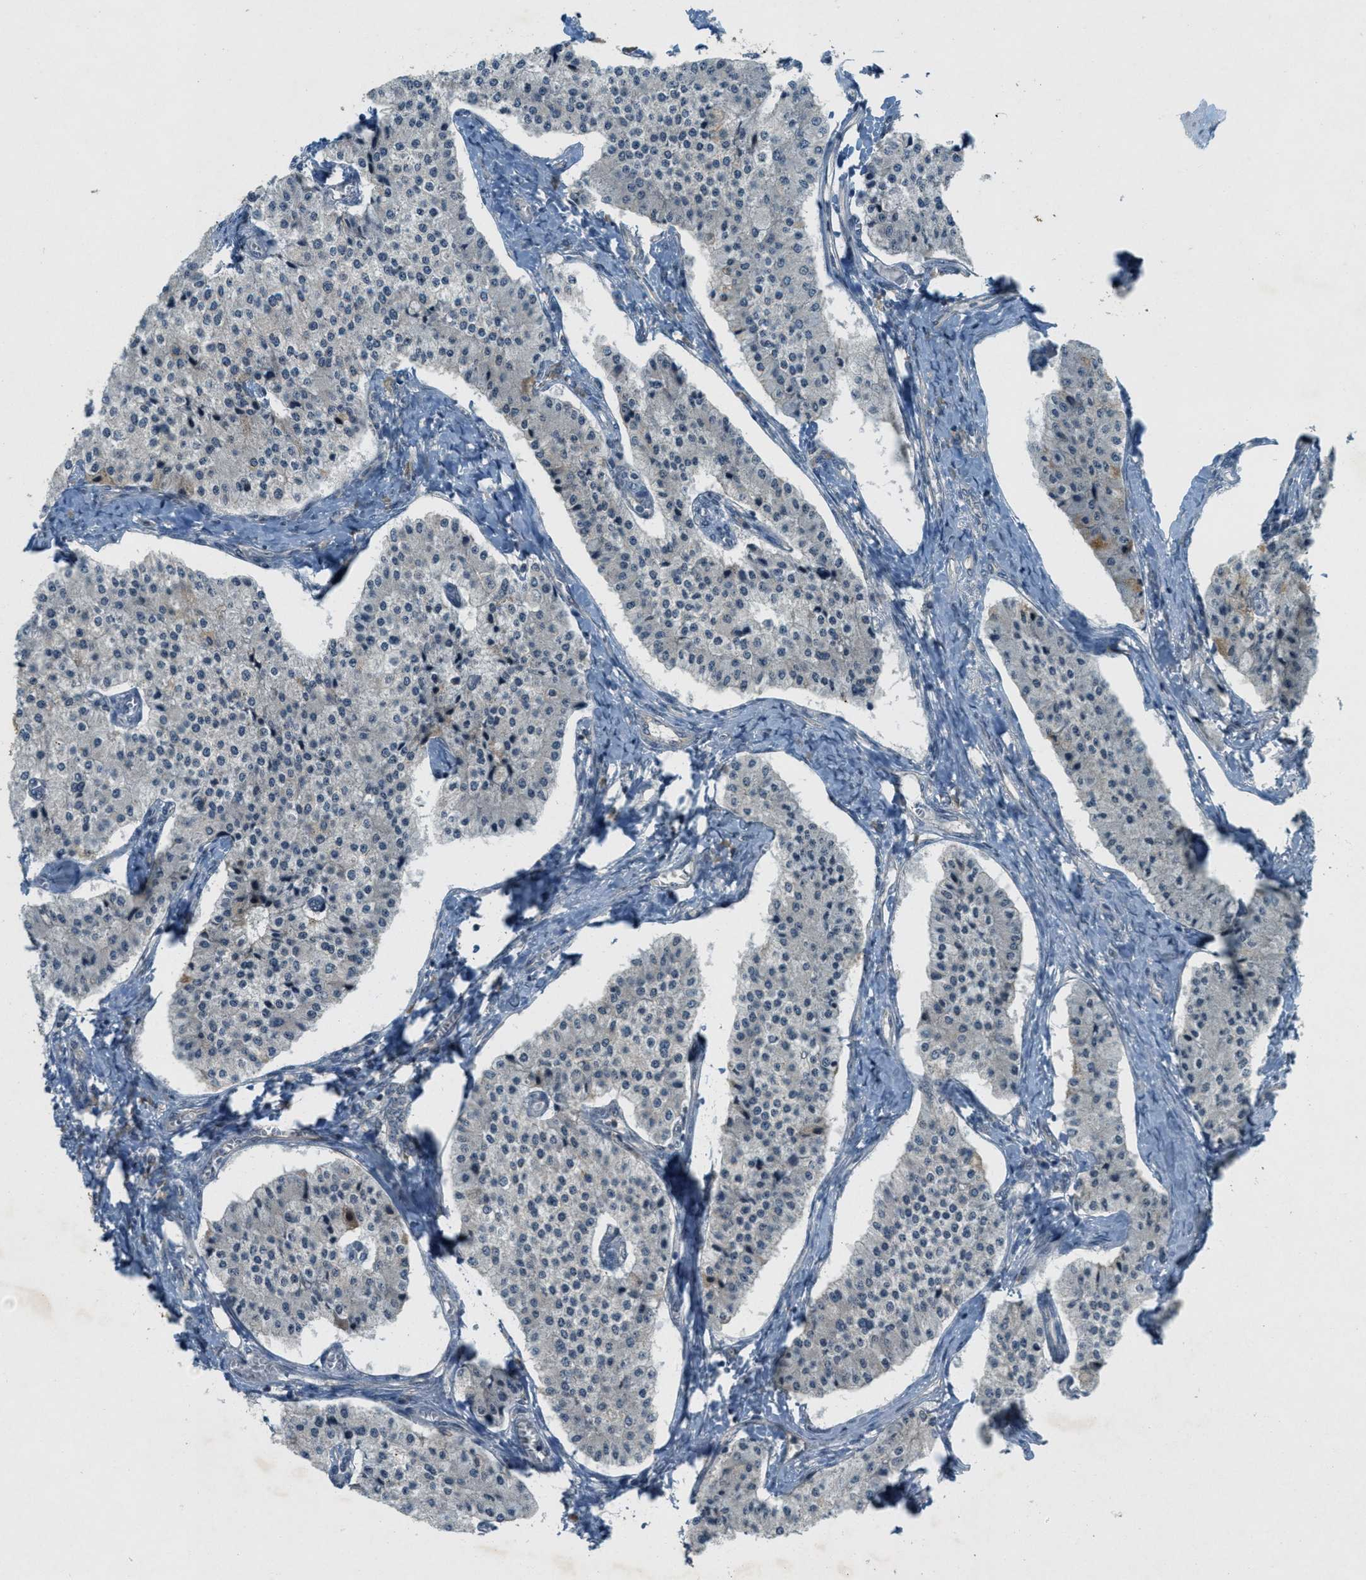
{"staining": {"intensity": "negative", "quantity": "none", "location": "none"}, "tissue": "carcinoid", "cell_type": "Tumor cells", "image_type": "cancer", "snomed": [{"axis": "morphology", "description": "Carcinoid, malignant, NOS"}, {"axis": "topography", "description": "Colon"}], "caption": "This micrograph is of carcinoid stained with IHC to label a protein in brown with the nuclei are counter-stained blue. There is no expression in tumor cells.", "gene": "STK11", "patient": {"sex": "female", "age": 52}}